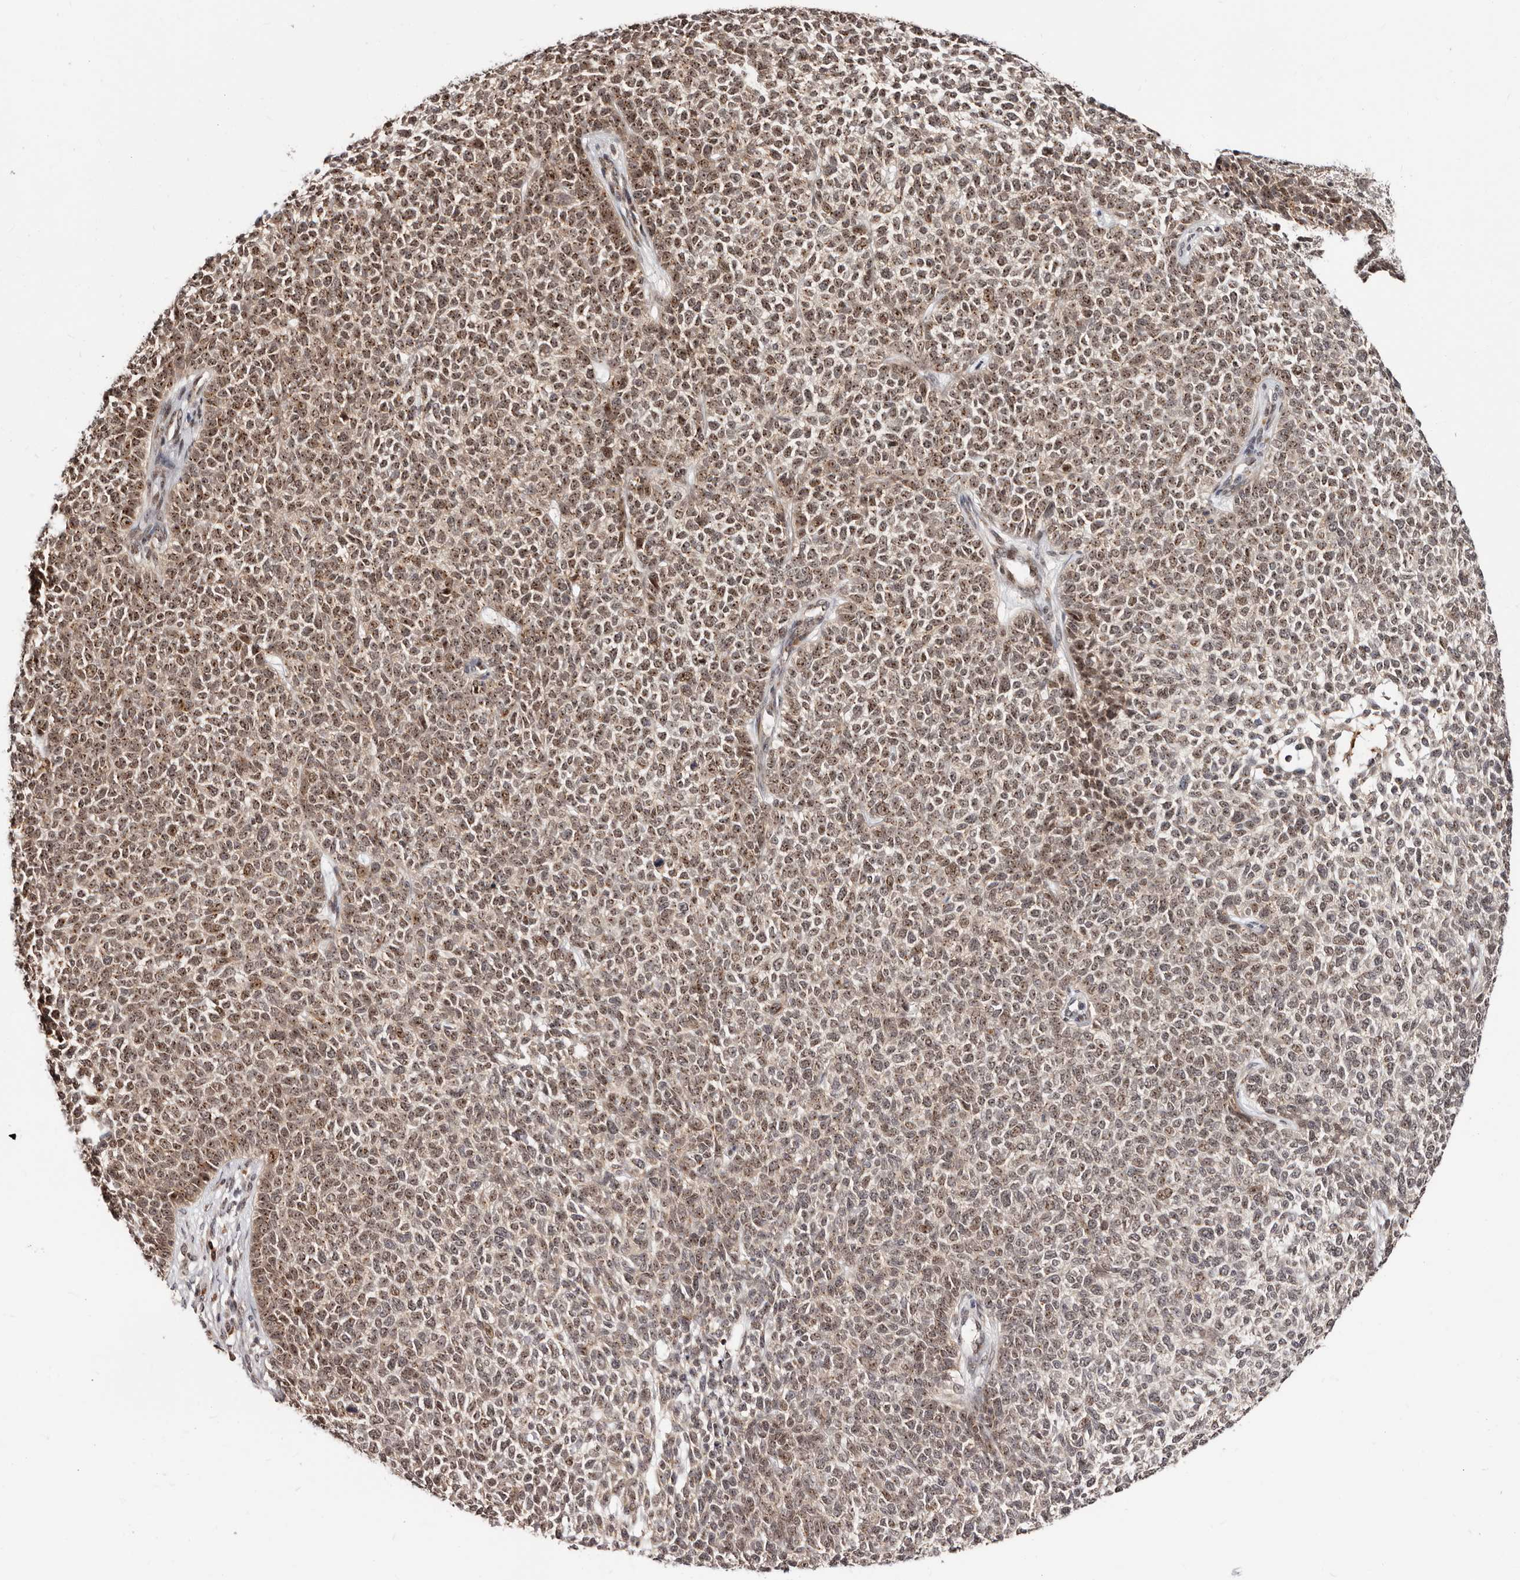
{"staining": {"intensity": "strong", "quantity": ">75%", "location": "nuclear"}, "tissue": "skin cancer", "cell_type": "Tumor cells", "image_type": "cancer", "snomed": [{"axis": "morphology", "description": "Basal cell carcinoma"}, {"axis": "topography", "description": "Skin"}], "caption": "Protein staining of skin cancer tissue demonstrates strong nuclear expression in about >75% of tumor cells. Nuclei are stained in blue.", "gene": "APOL6", "patient": {"sex": "female", "age": 84}}